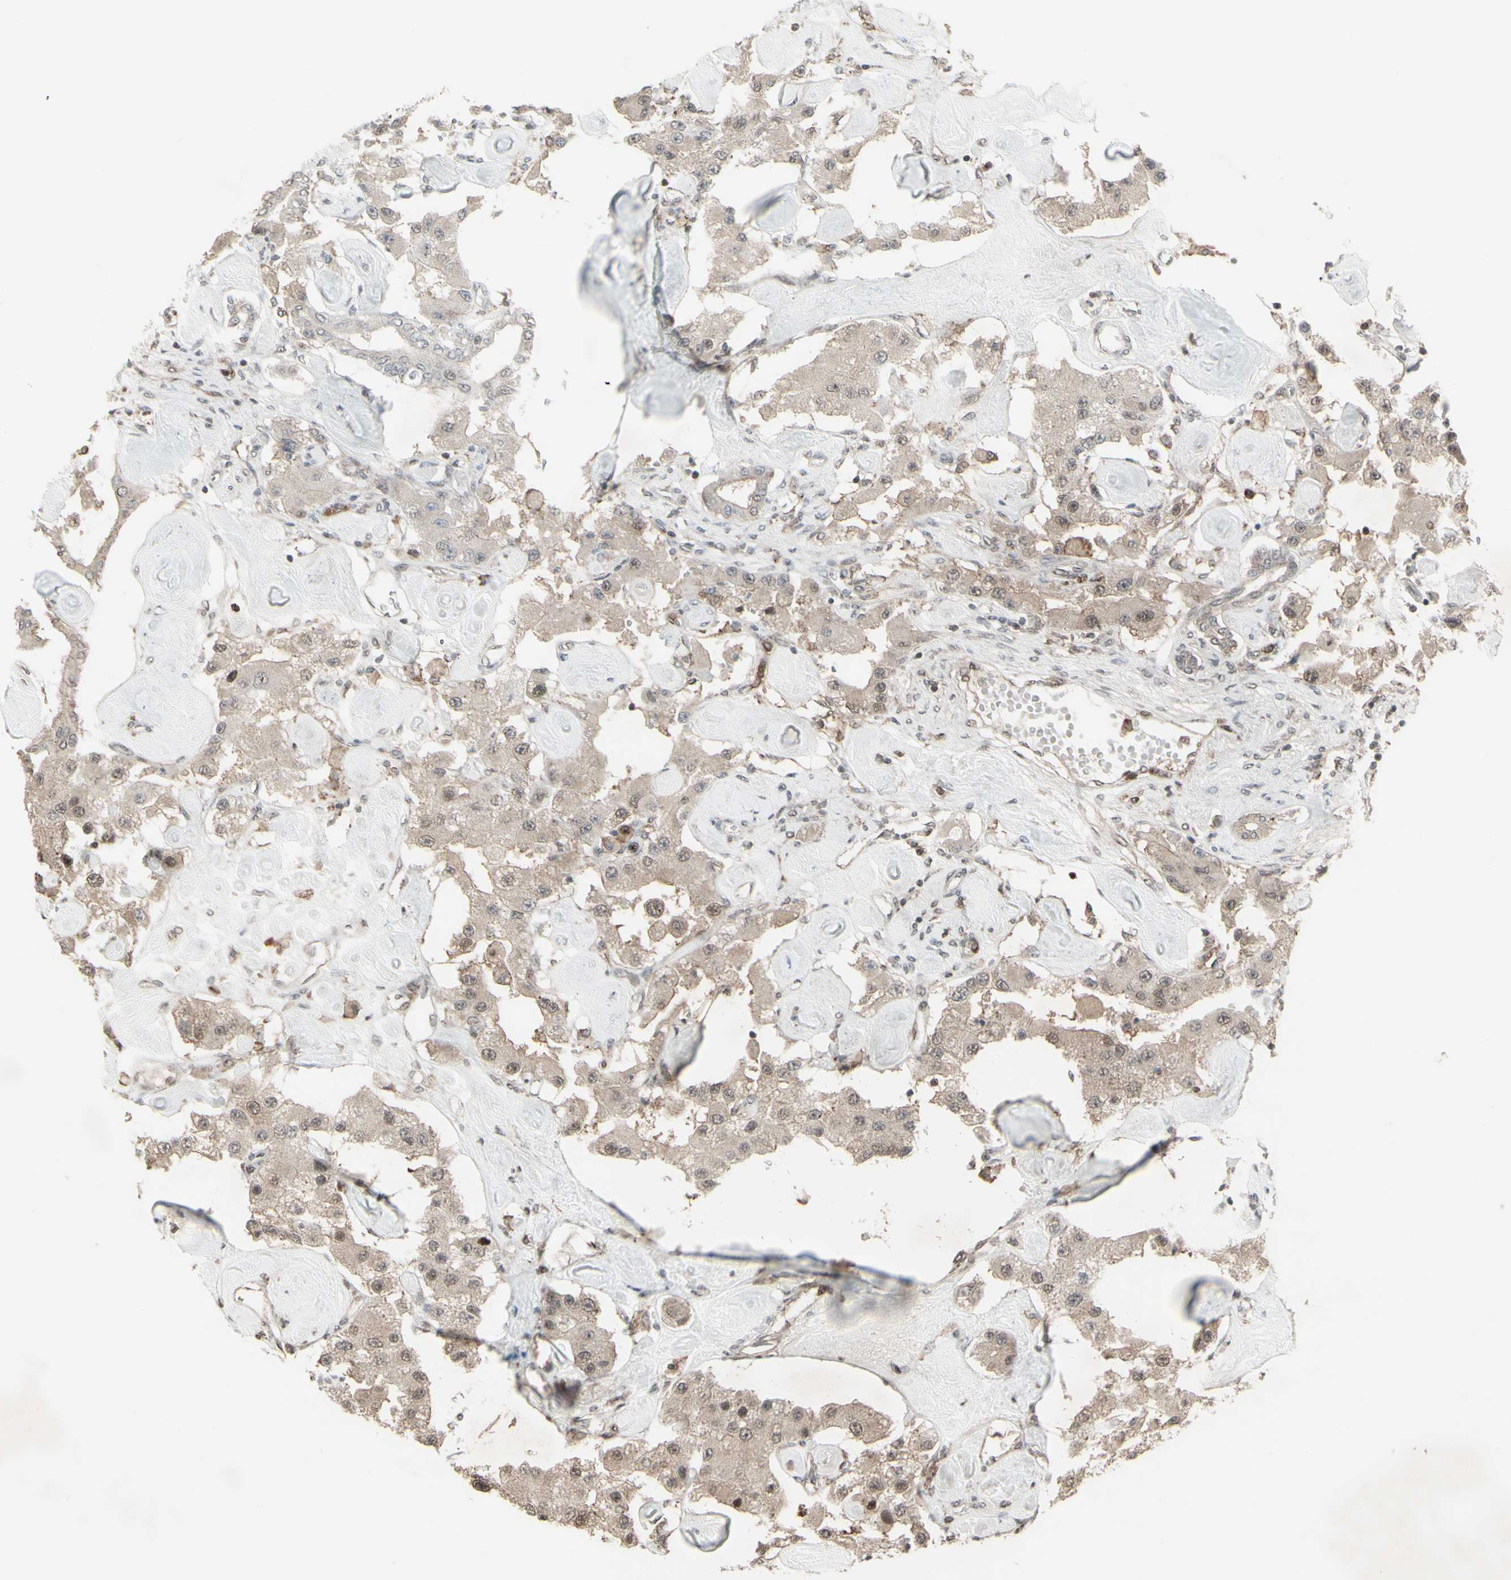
{"staining": {"intensity": "weak", "quantity": ">75%", "location": "cytoplasmic/membranous"}, "tissue": "carcinoid", "cell_type": "Tumor cells", "image_type": "cancer", "snomed": [{"axis": "morphology", "description": "Carcinoid, malignant, NOS"}, {"axis": "topography", "description": "Pancreas"}], "caption": "A photomicrograph of malignant carcinoid stained for a protein reveals weak cytoplasmic/membranous brown staining in tumor cells. (IHC, brightfield microscopy, high magnification).", "gene": "CD33", "patient": {"sex": "male", "age": 41}}